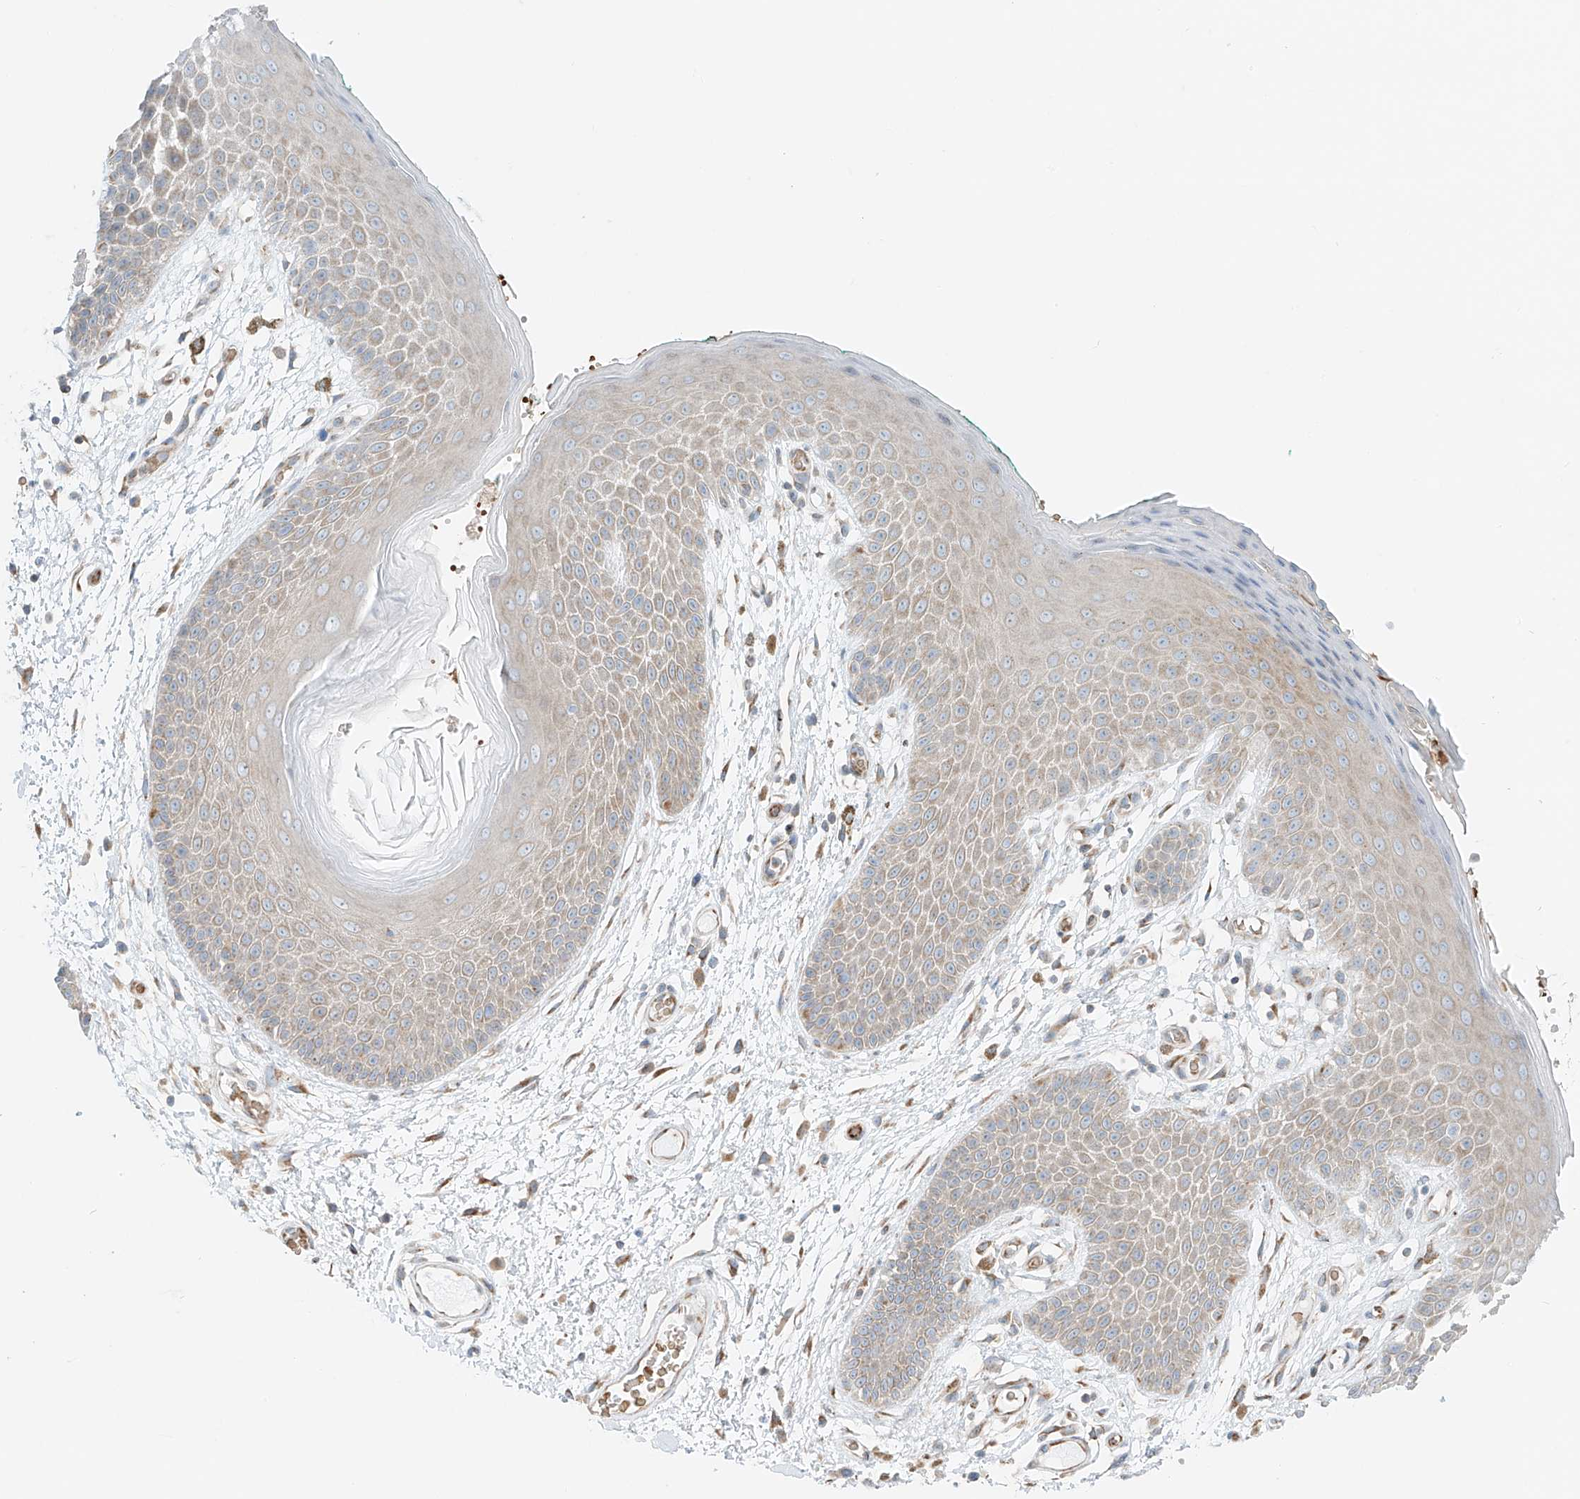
{"staining": {"intensity": "weak", "quantity": "<25%", "location": "cytoplasmic/membranous"}, "tissue": "skin", "cell_type": "Epidermal cells", "image_type": "normal", "snomed": [{"axis": "morphology", "description": "Normal tissue, NOS"}, {"axis": "topography", "description": "Anal"}], "caption": "High power microscopy histopathology image of an immunohistochemistry (IHC) photomicrograph of benign skin, revealing no significant positivity in epidermal cells. Brightfield microscopy of immunohistochemistry (IHC) stained with DAB (brown) and hematoxylin (blue), captured at high magnification.", "gene": "EIPR1", "patient": {"sex": "male", "age": 74}}